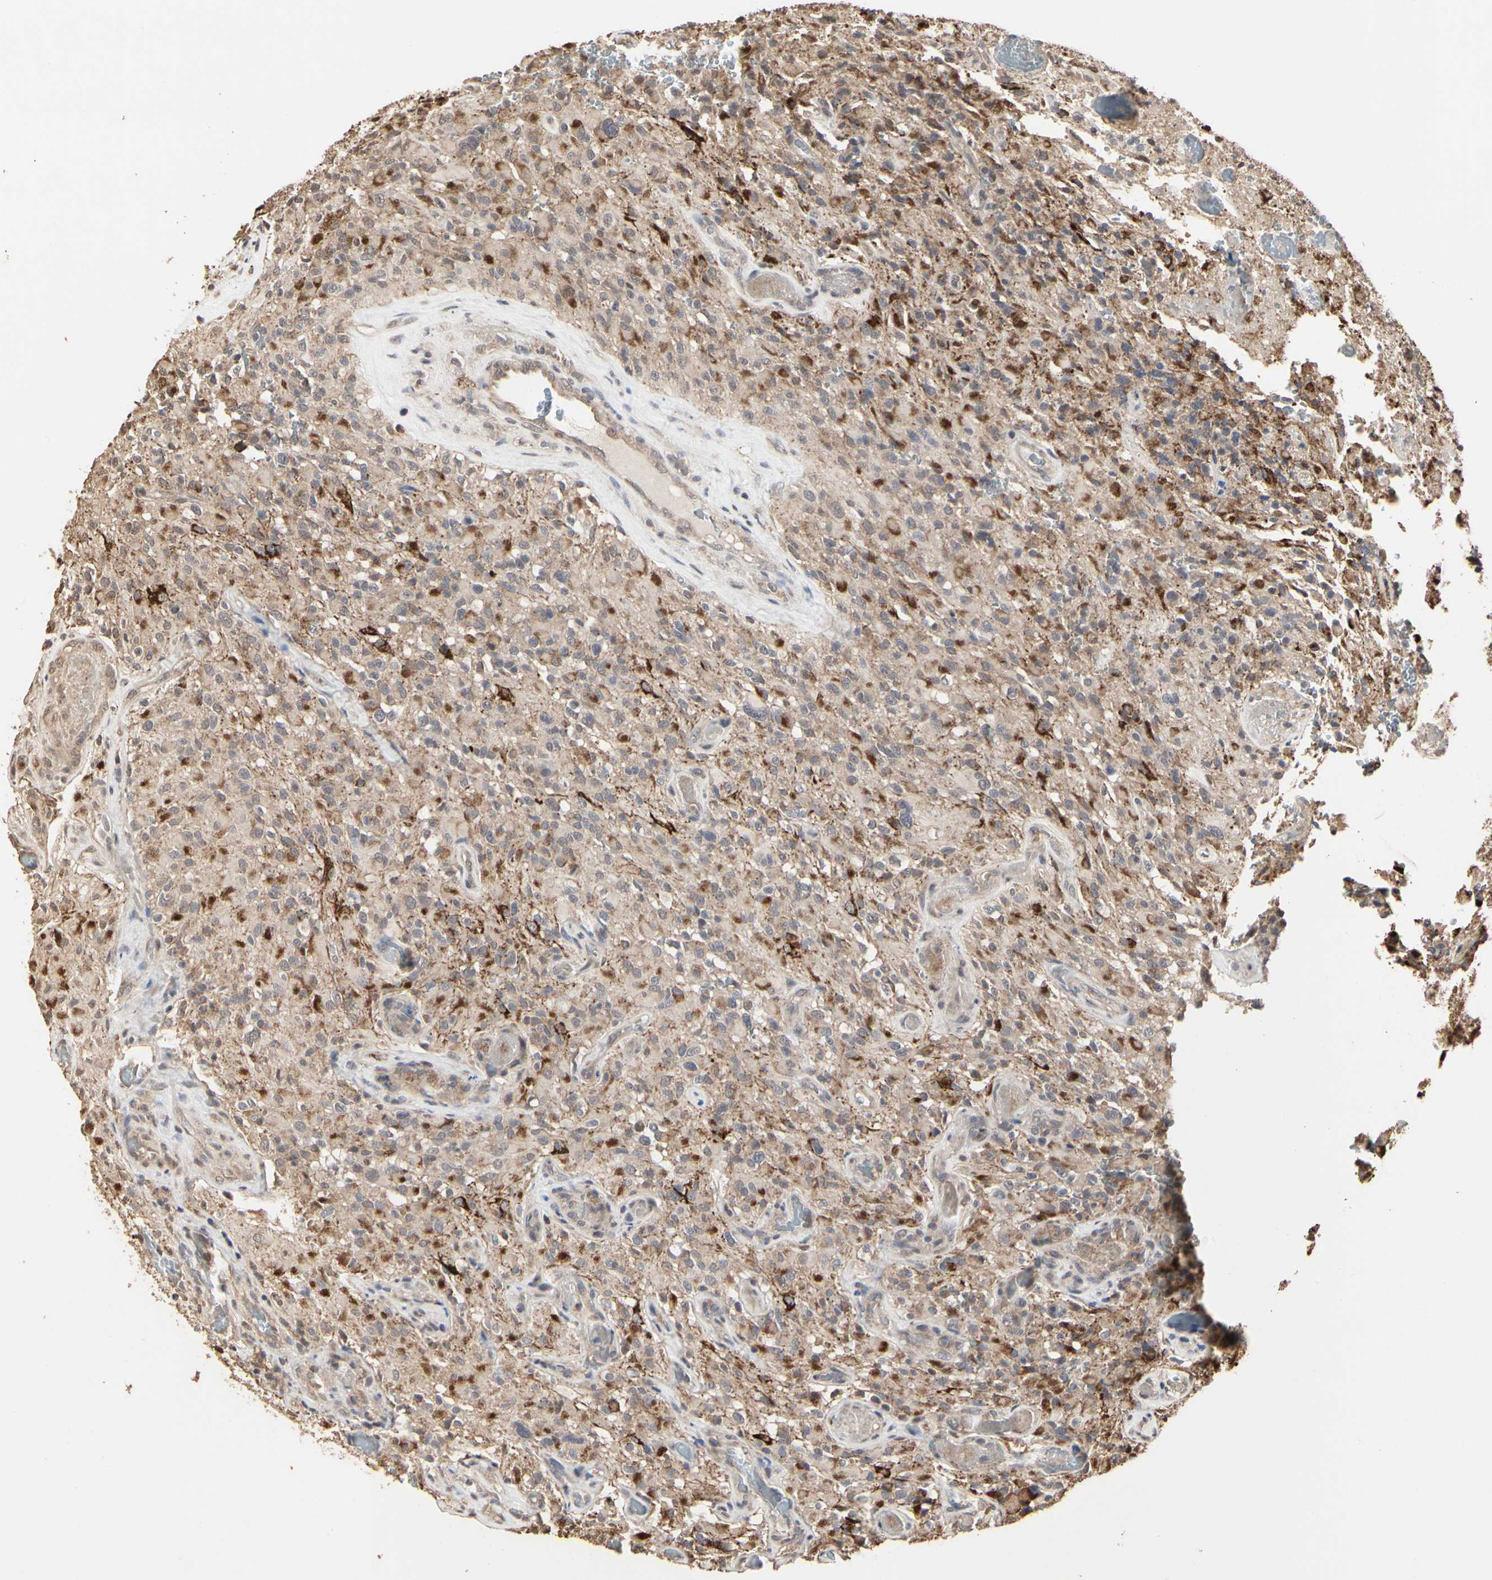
{"staining": {"intensity": "moderate", "quantity": "25%-75%", "location": "cytoplasmic/membranous"}, "tissue": "glioma", "cell_type": "Tumor cells", "image_type": "cancer", "snomed": [{"axis": "morphology", "description": "Glioma, malignant, High grade"}, {"axis": "topography", "description": "Brain"}], "caption": "IHC photomicrograph of human high-grade glioma (malignant) stained for a protein (brown), which shows medium levels of moderate cytoplasmic/membranous expression in about 25%-75% of tumor cells.", "gene": "TAOK1", "patient": {"sex": "male", "age": 71}}